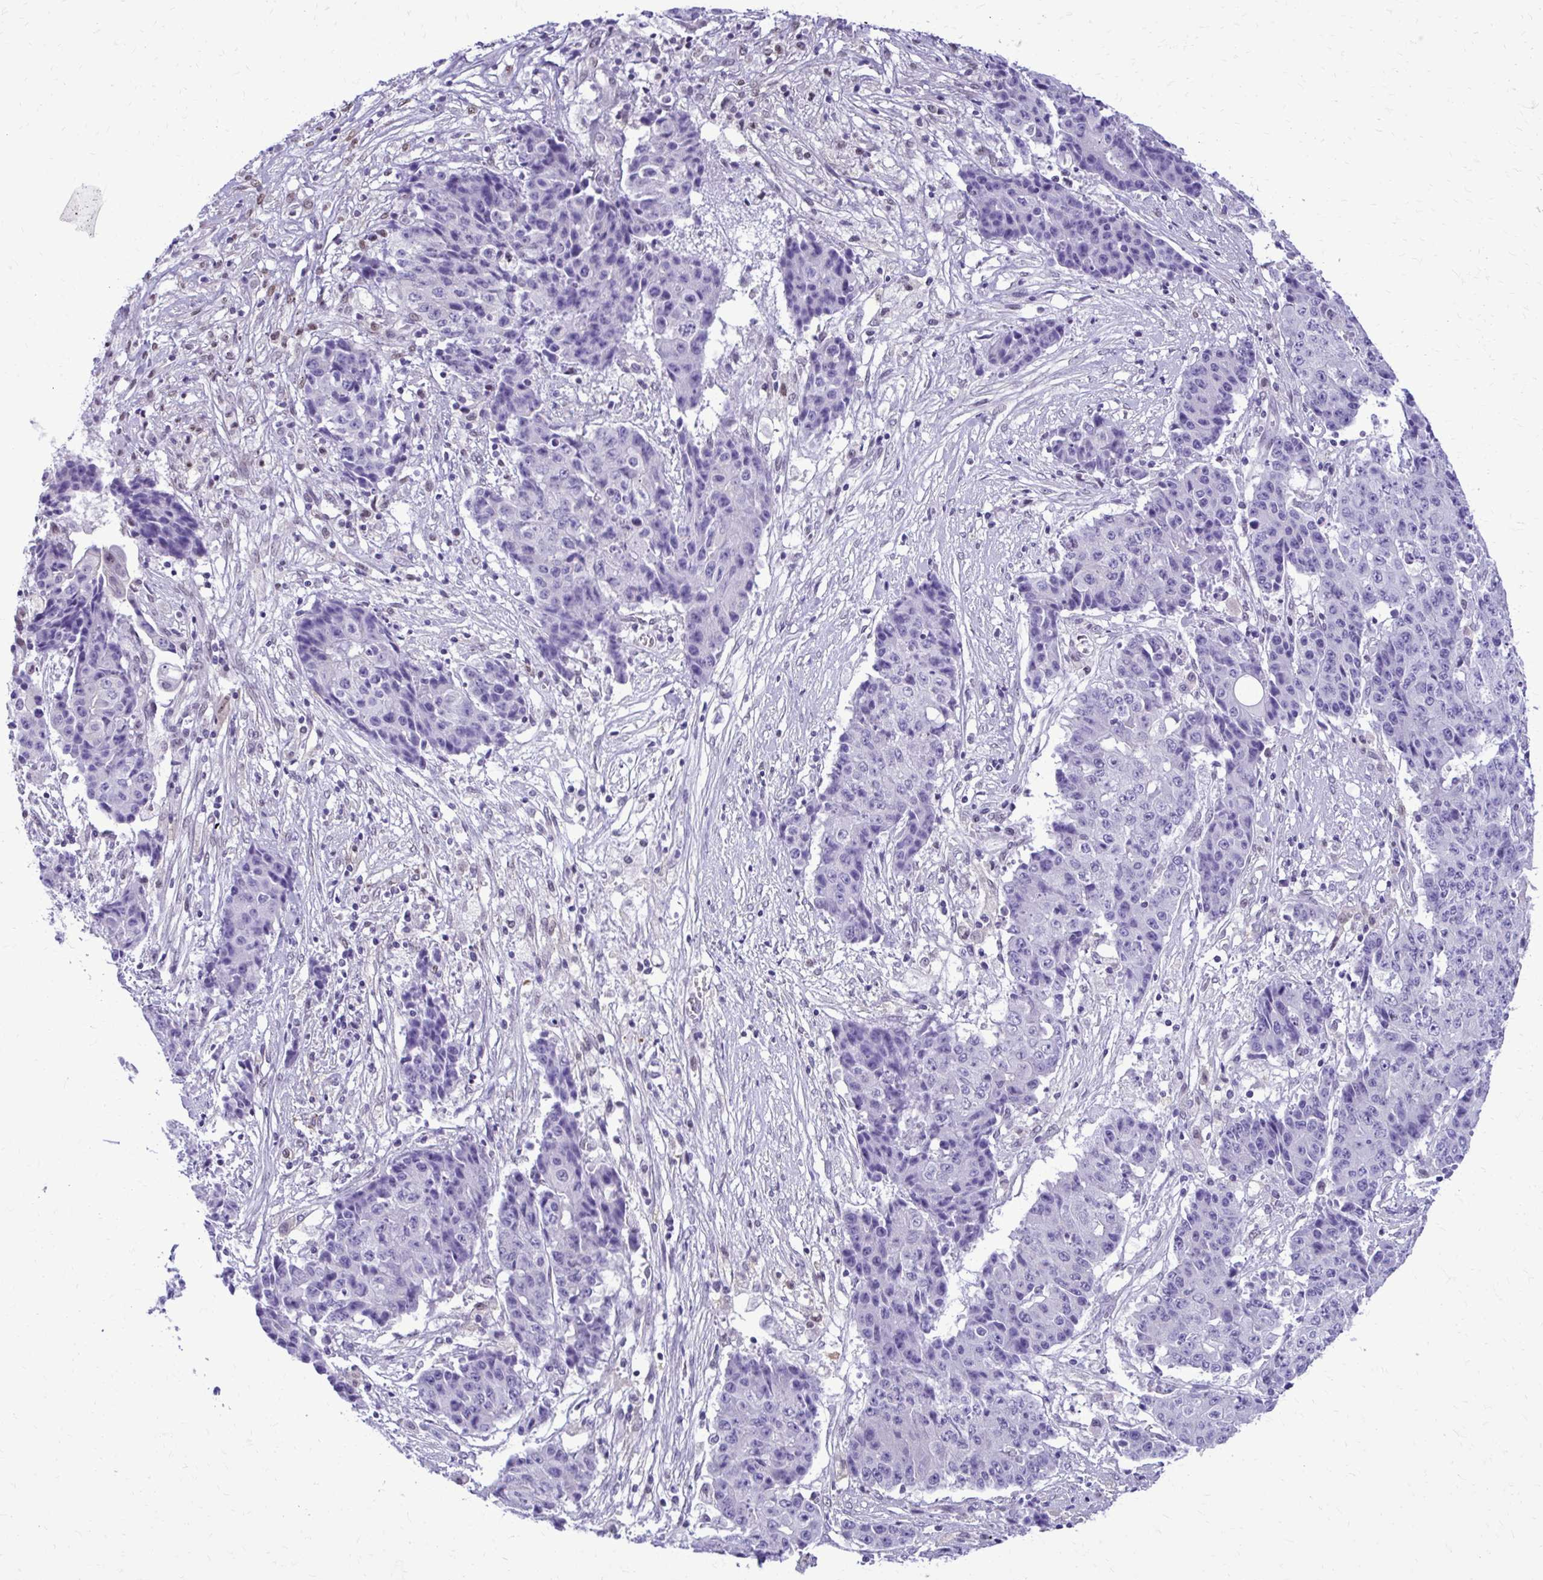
{"staining": {"intensity": "negative", "quantity": "none", "location": "none"}, "tissue": "ovarian cancer", "cell_type": "Tumor cells", "image_type": "cancer", "snomed": [{"axis": "morphology", "description": "Carcinoma, endometroid"}, {"axis": "topography", "description": "Ovary"}], "caption": "IHC histopathology image of human ovarian cancer stained for a protein (brown), which displays no positivity in tumor cells. (DAB immunohistochemistry (IHC) with hematoxylin counter stain).", "gene": "RASL11B", "patient": {"sex": "female", "age": 42}}